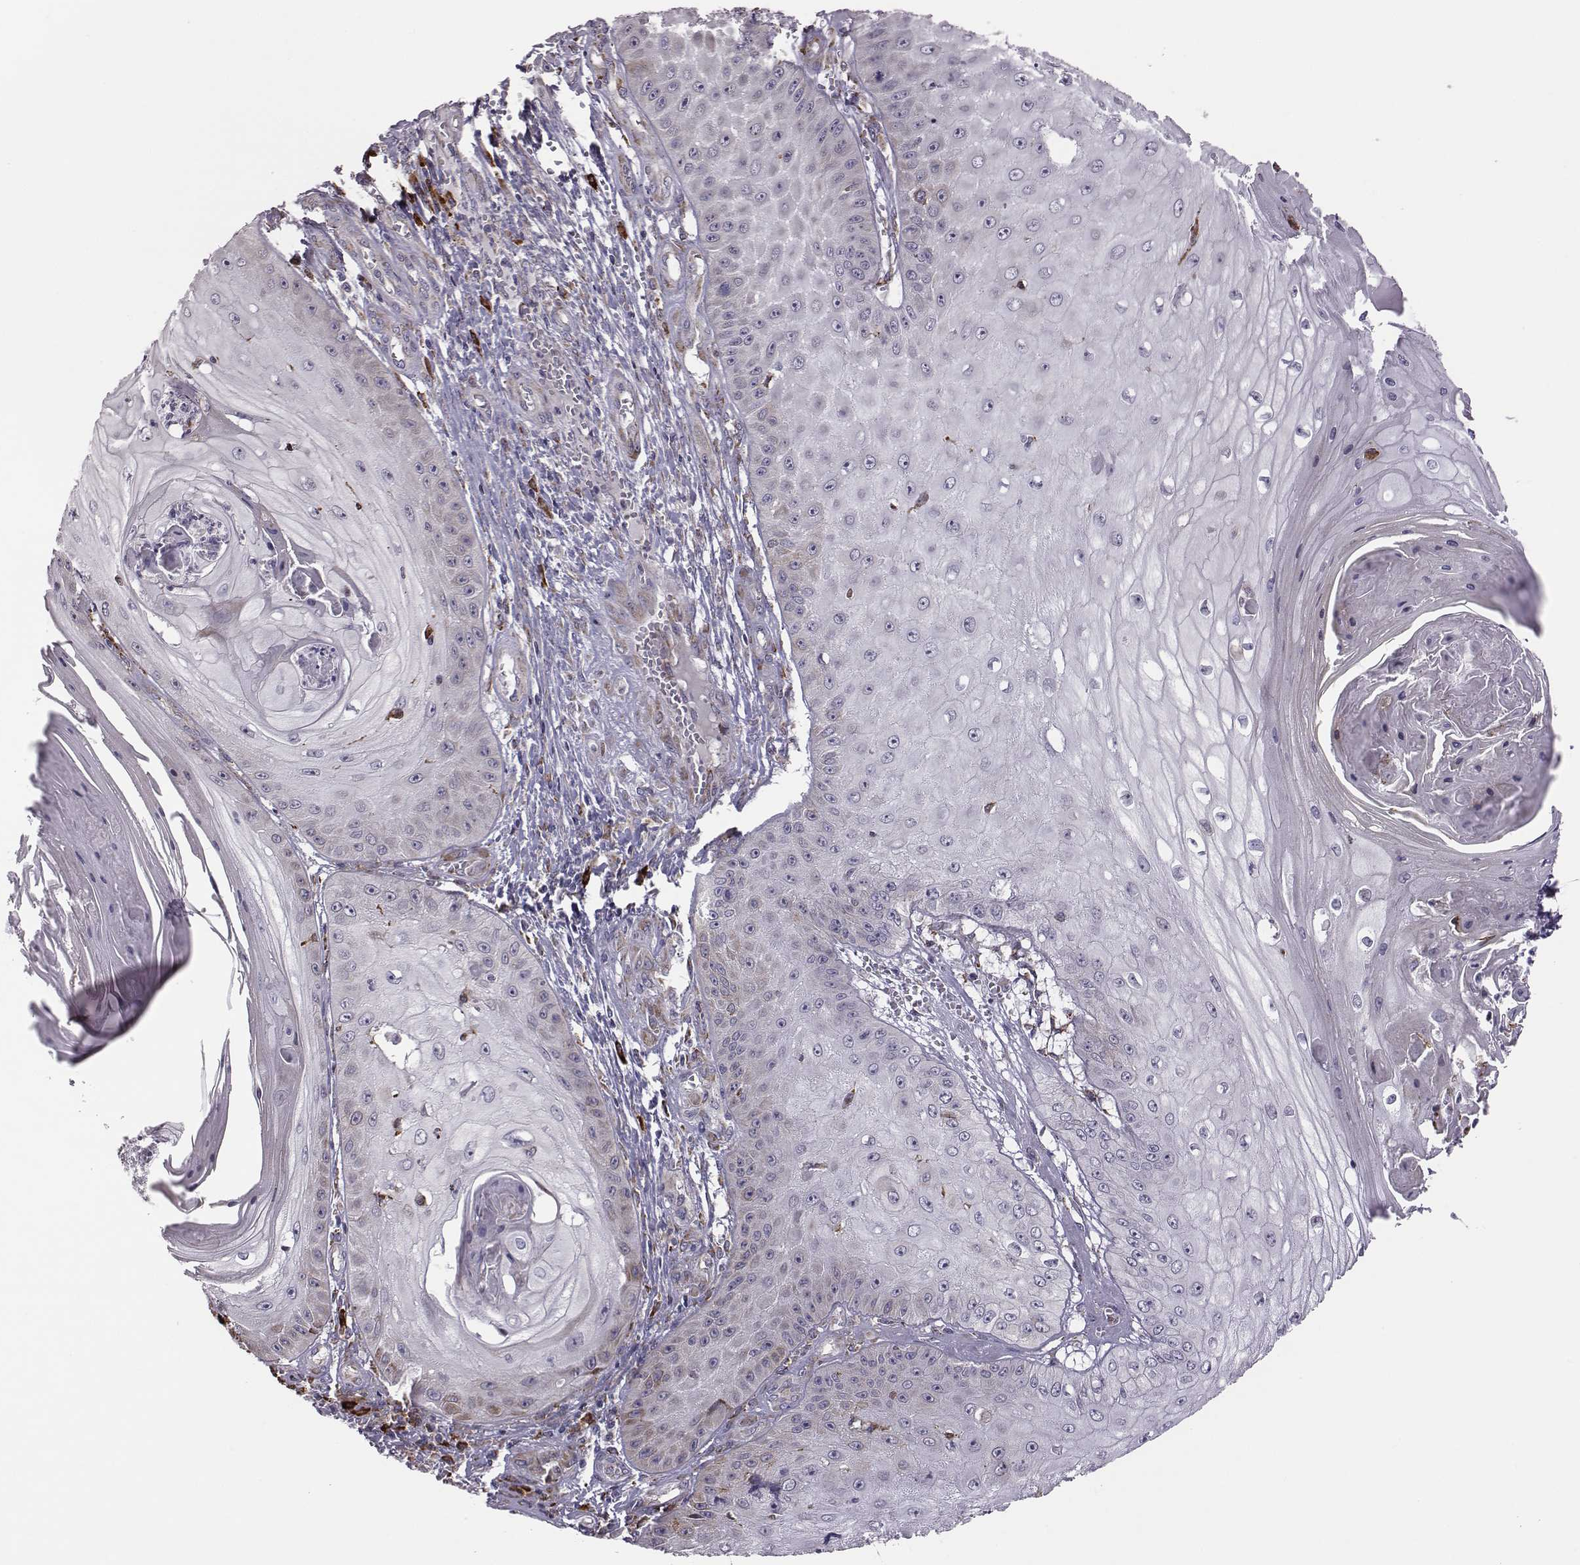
{"staining": {"intensity": "weak", "quantity": "<25%", "location": "cytoplasmic/membranous"}, "tissue": "skin cancer", "cell_type": "Tumor cells", "image_type": "cancer", "snomed": [{"axis": "morphology", "description": "Squamous cell carcinoma, NOS"}, {"axis": "topography", "description": "Skin"}], "caption": "Human squamous cell carcinoma (skin) stained for a protein using IHC reveals no expression in tumor cells.", "gene": "SELENOI", "patient": {"sex": "male", "age": 70}}